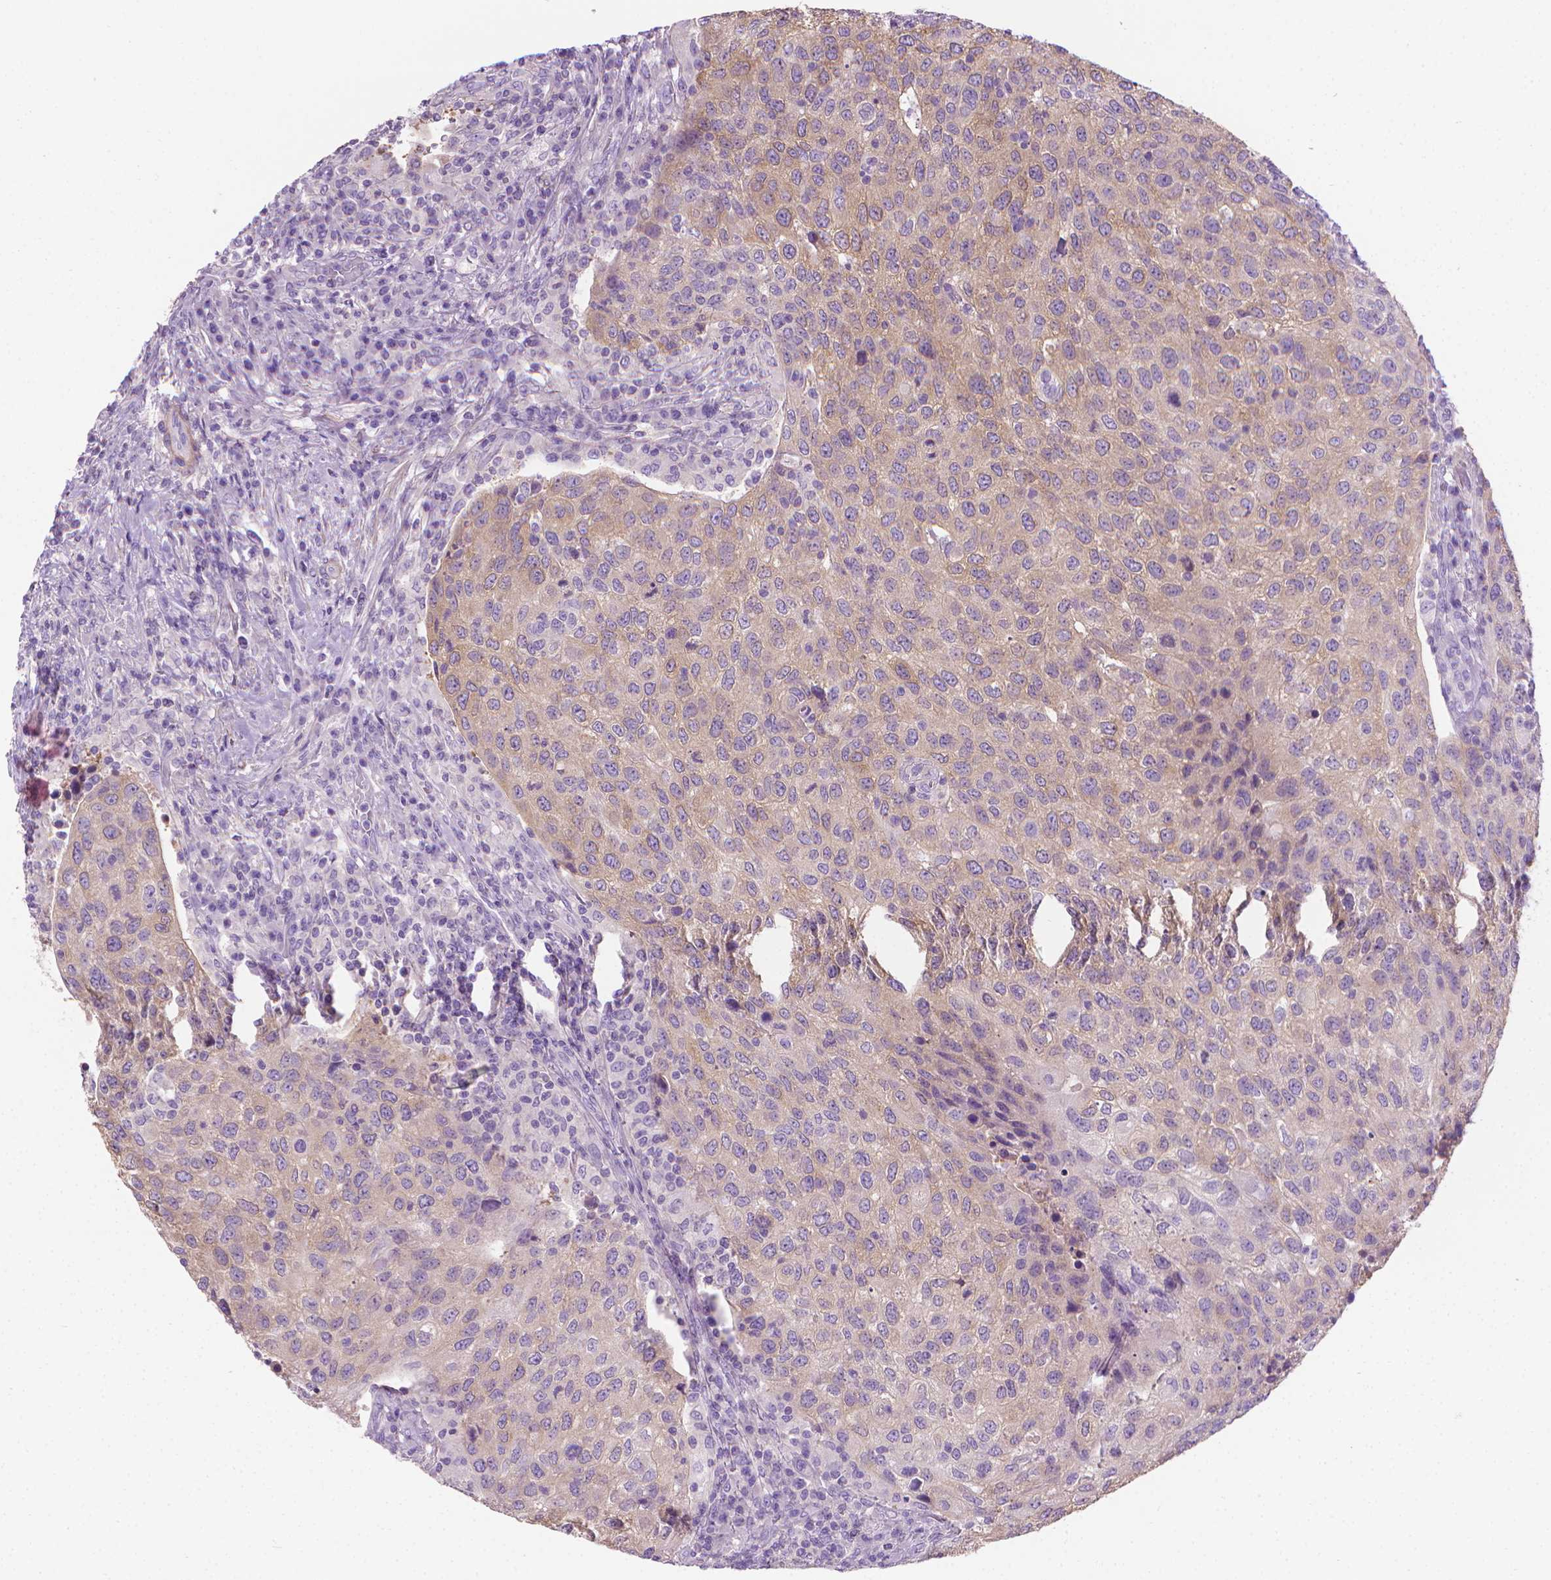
{"staining": {"intensity": "weak", "quantity": "25%-75%", "location": "cytoplasmic/membranous"}, "tissue": "urothelial cancer", "cell_type": "Tumor cells", "image_type": "cancer", "snomed": [{"axis": "morphology", "description": "Urothelial carcinoma, High grade"}, {"axis": "topography", "description": "Urinary bladder"}], "caption": "Protein staining by immunohistochemistry displays weak cytoplasmic/membranous positivity in approximately 25%-75% of tumor cells in urothelial carcinoma (high-grade). (Stains: DAB (3,3'-diaminobenzidine) in brown, nuclei in blue, Microscopy: brightfield microscopy at high magnification).", "gene": "FASN", "patient": {"sex": "female", "age": 78}}